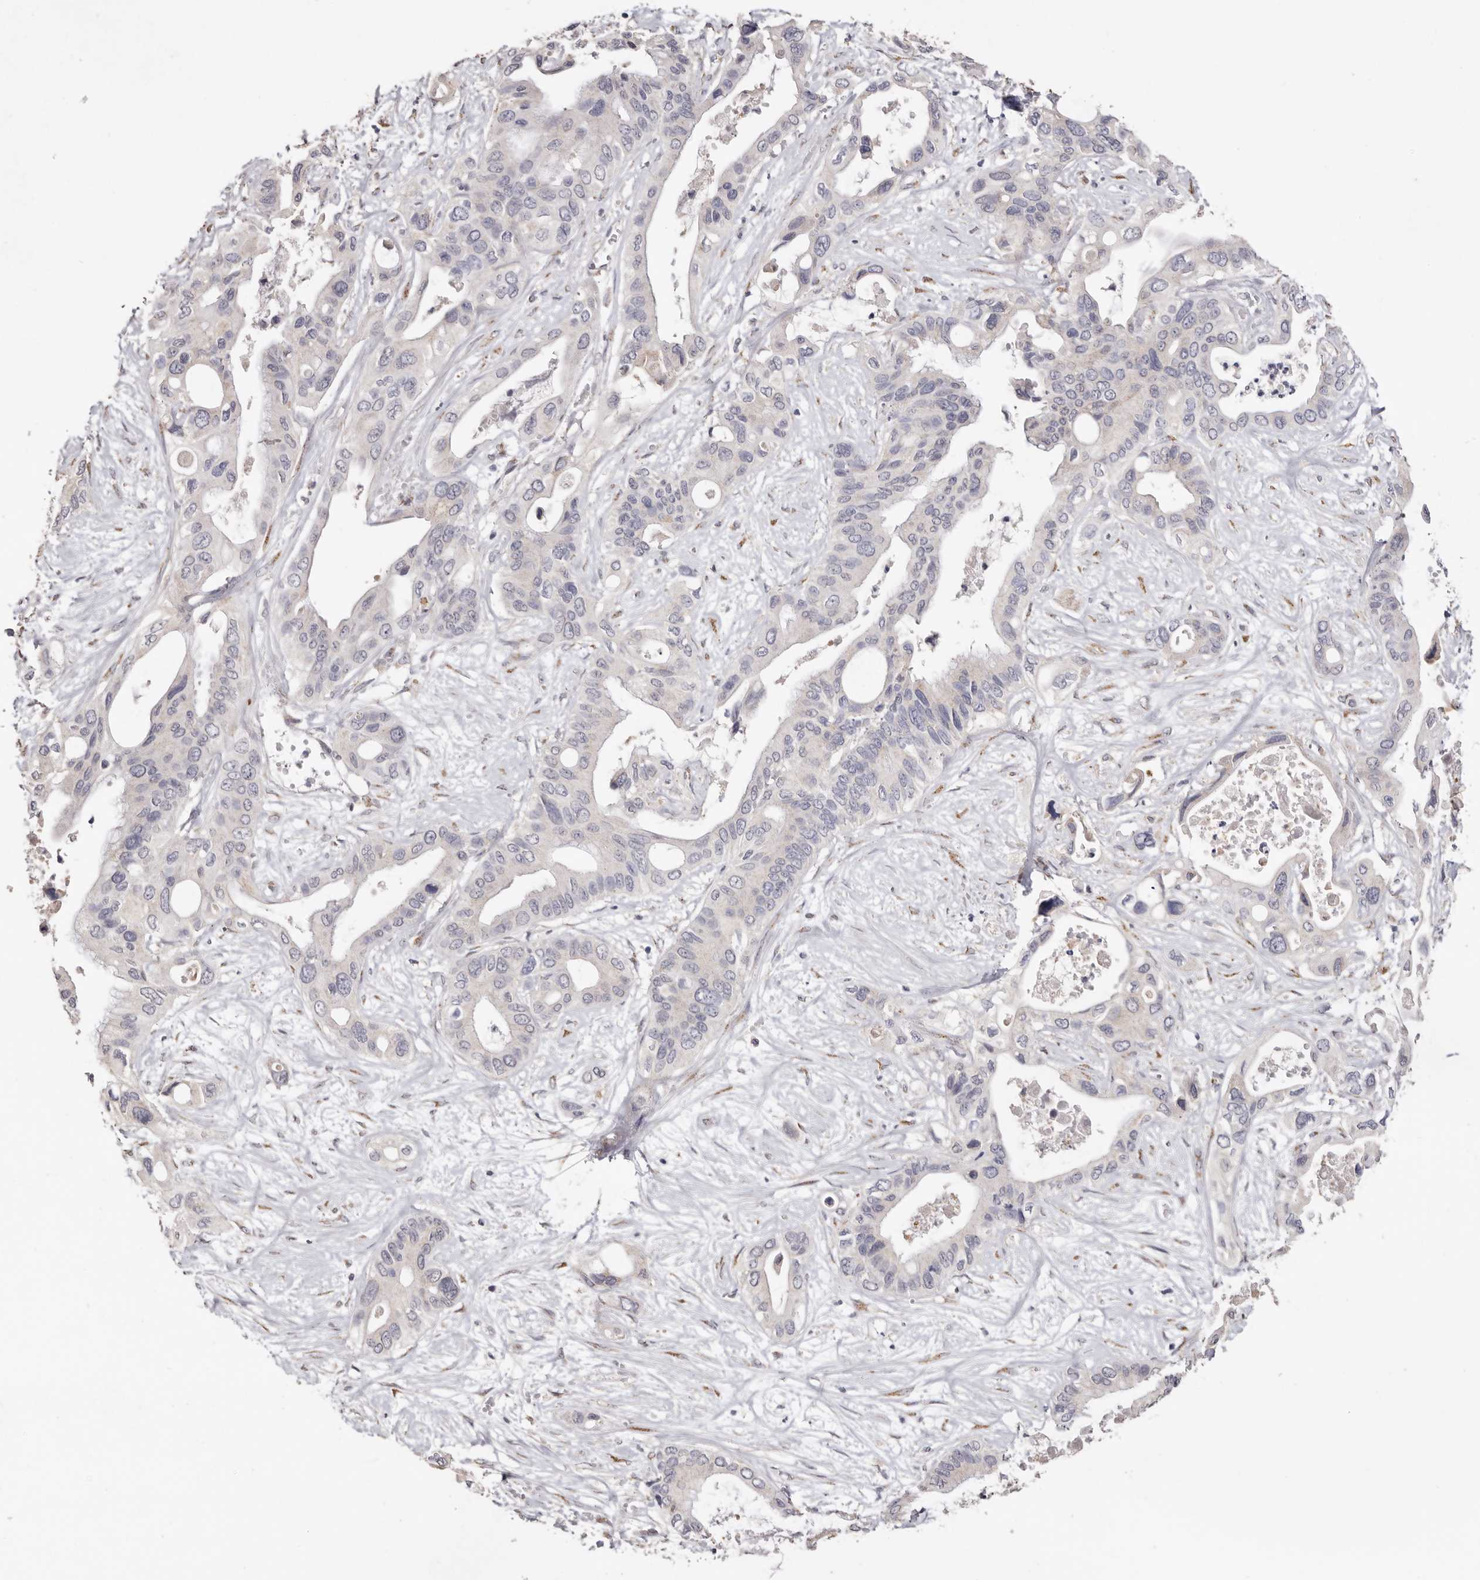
{"staining": {"intensity": "negative", "quantity": "none", "location": "none"}, "tissue": "pancreatic cancer", "cell_type": "Tumor cells", "image_type": "cancer", "snomed": [{"axis": "morphology", "description": "Adenocarcinoma, NOS"}, {"axis": "topography", "description": "Pancreas"}], "caption": "This is an IHC micrograph of pancreatic cancer (adenocarcinoma). There is no expression in tumor cells.", "gene": "LGALS7B", "patient": {"sex": "male", "age": 66}}